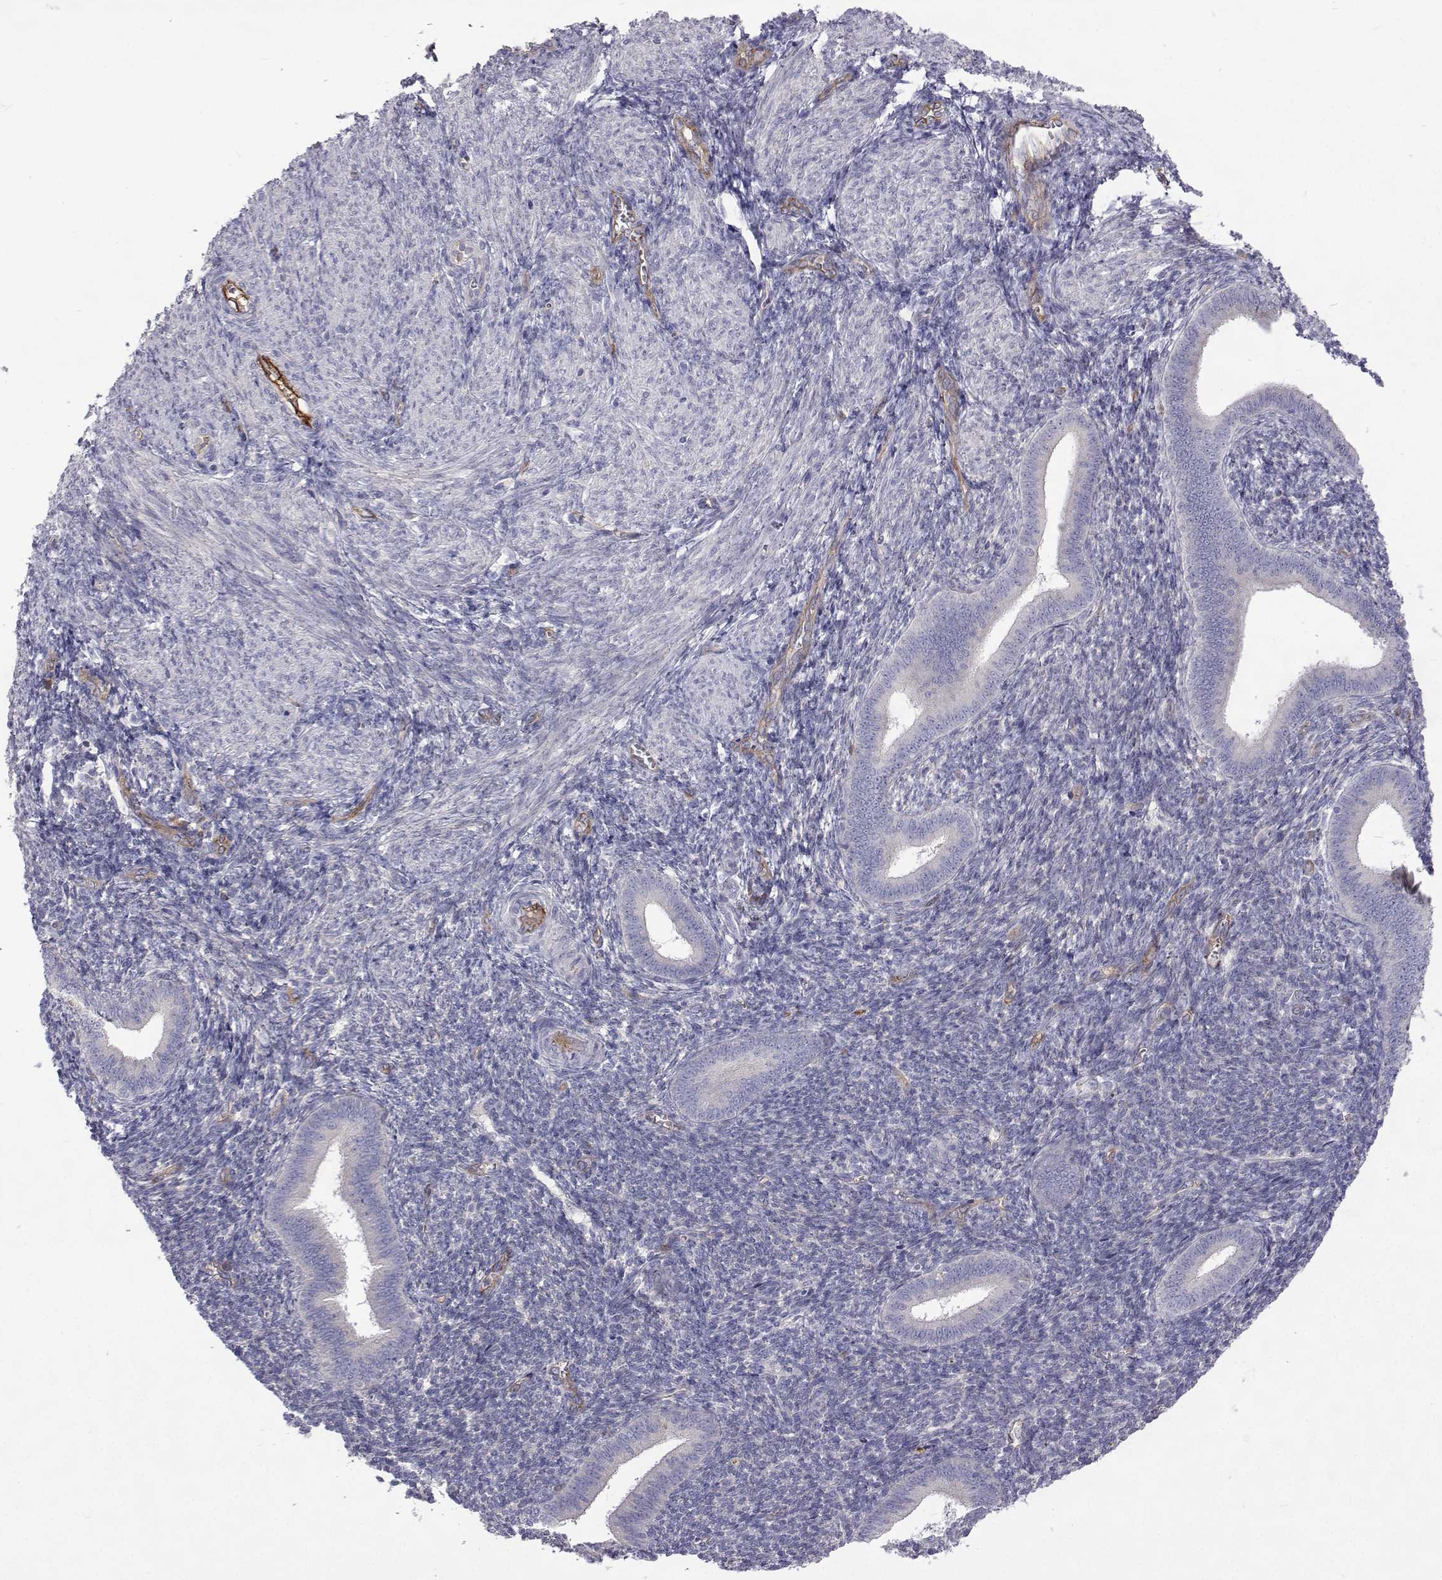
{"staining": {"intensity": "negative", "quantity": "none", "location": "none"}, "tissue": "endometrium", "cell_type": "Cells in endometrial stroma", "image_type": "normal", "snomed": [{"axis": "morphology", "description": "Normal tissue, NOS"}, {"axis": "topography", "description": "Endometrium"}], "caption": "A high-resolution image shows immunohistochemistry staining of unremarkable endometrium, which reveals no significant expression in cells in endometrial stroma. (Stains: DAB (3,3'-diaminobenzidine) IHC with hematoxylin counter stain, Microscopy: brightfield microscopy at high magnification).", "gene": "NPR3", "patient": {"sex": "female", "age": 25}}